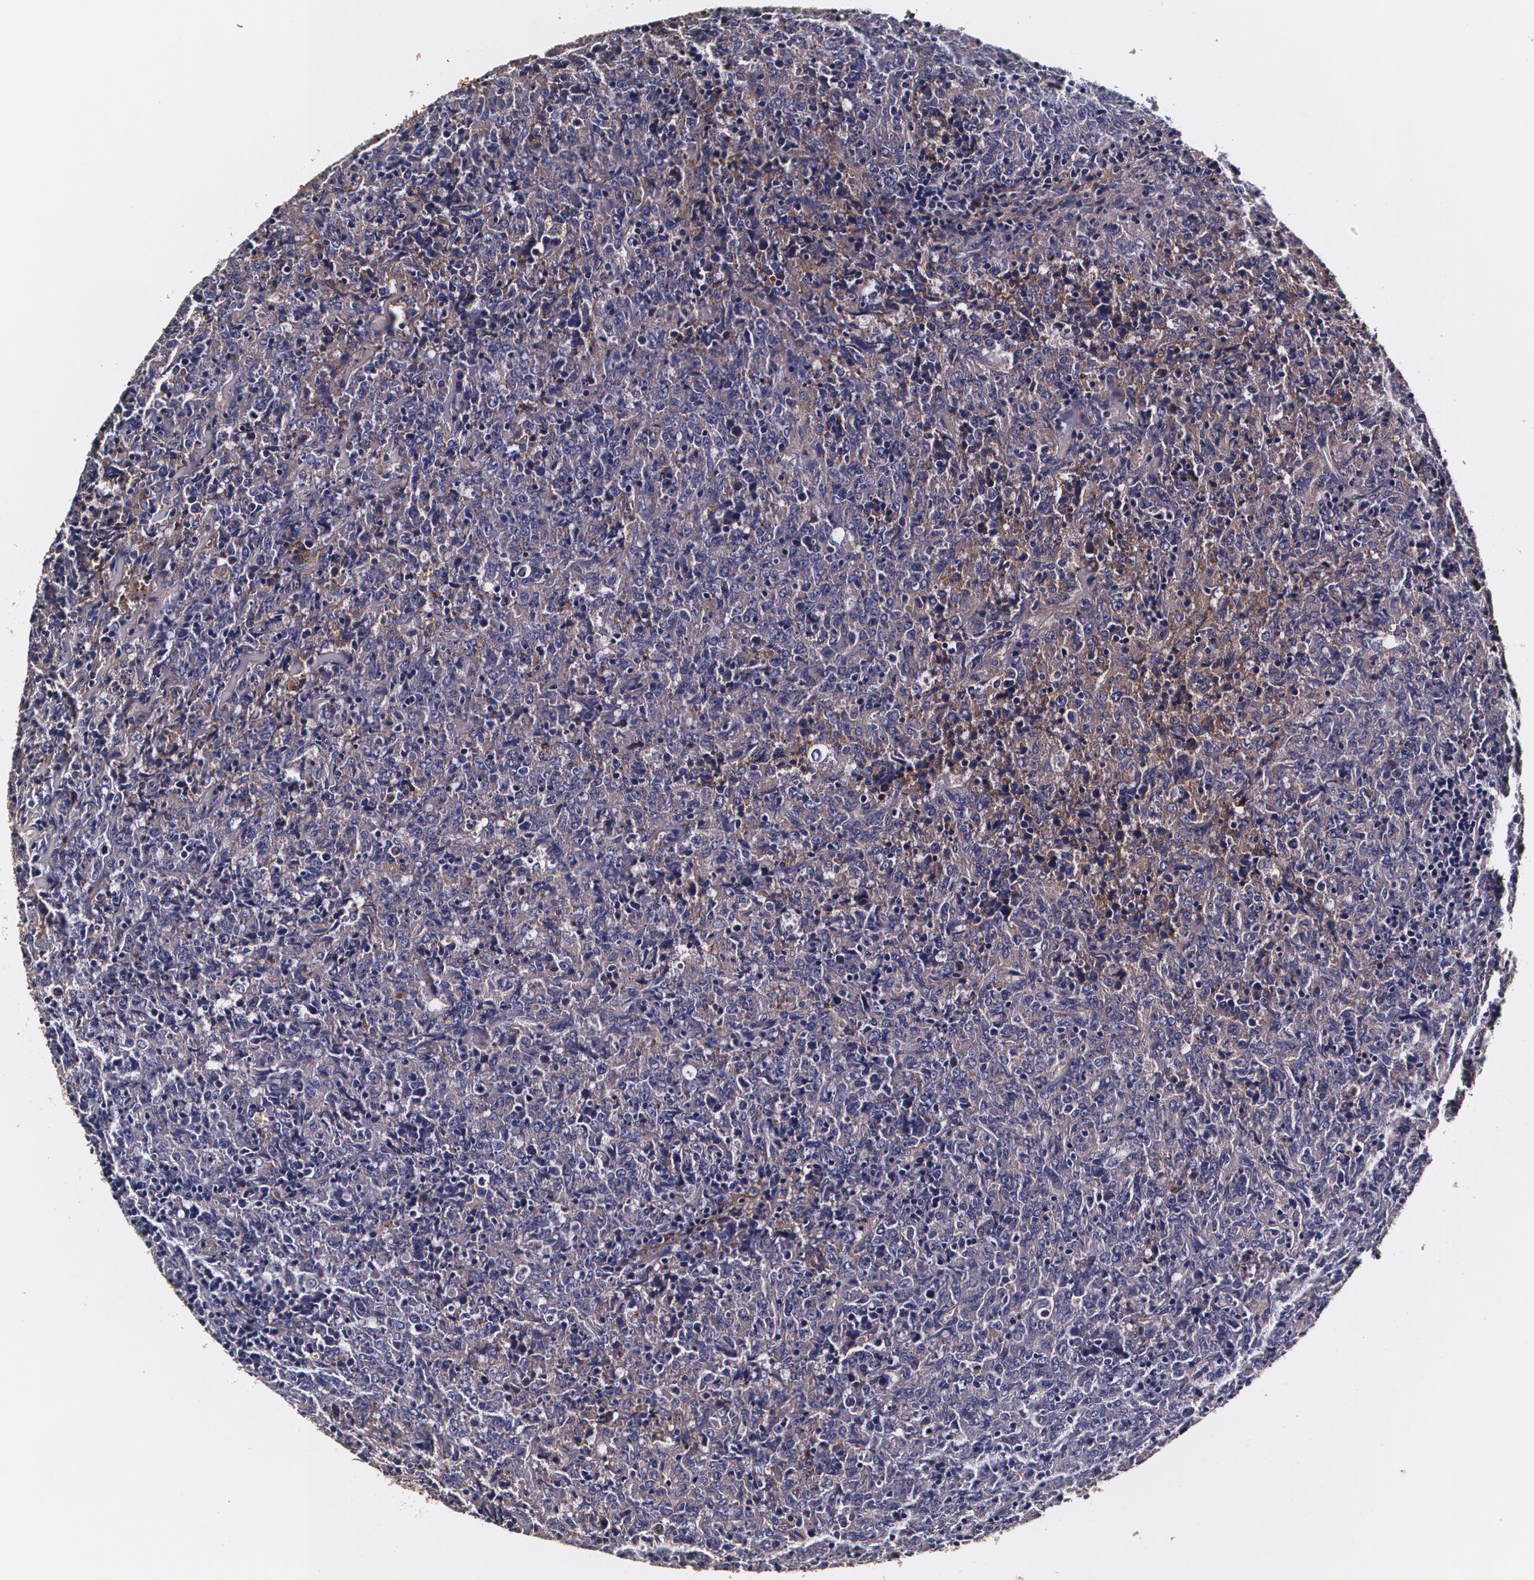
{"staining": {"intensity": "negative", "quantity": "none", "location": "none"}, "tissue": "lymphoma", "cell_type": "Tumor cells", "image_type": "cancer", "snomed": [{"axis": "morphology", "description": "Malignant lymphoma, non-Hodgkin's type, High grade"}, {"axis": "topography", "description": "Tonsil"}], "caption": "Tumor cells are negative for brown protein staining in lymphoma.", "gene": "TTR", "patient": {"sex": "female", "age": 36}}